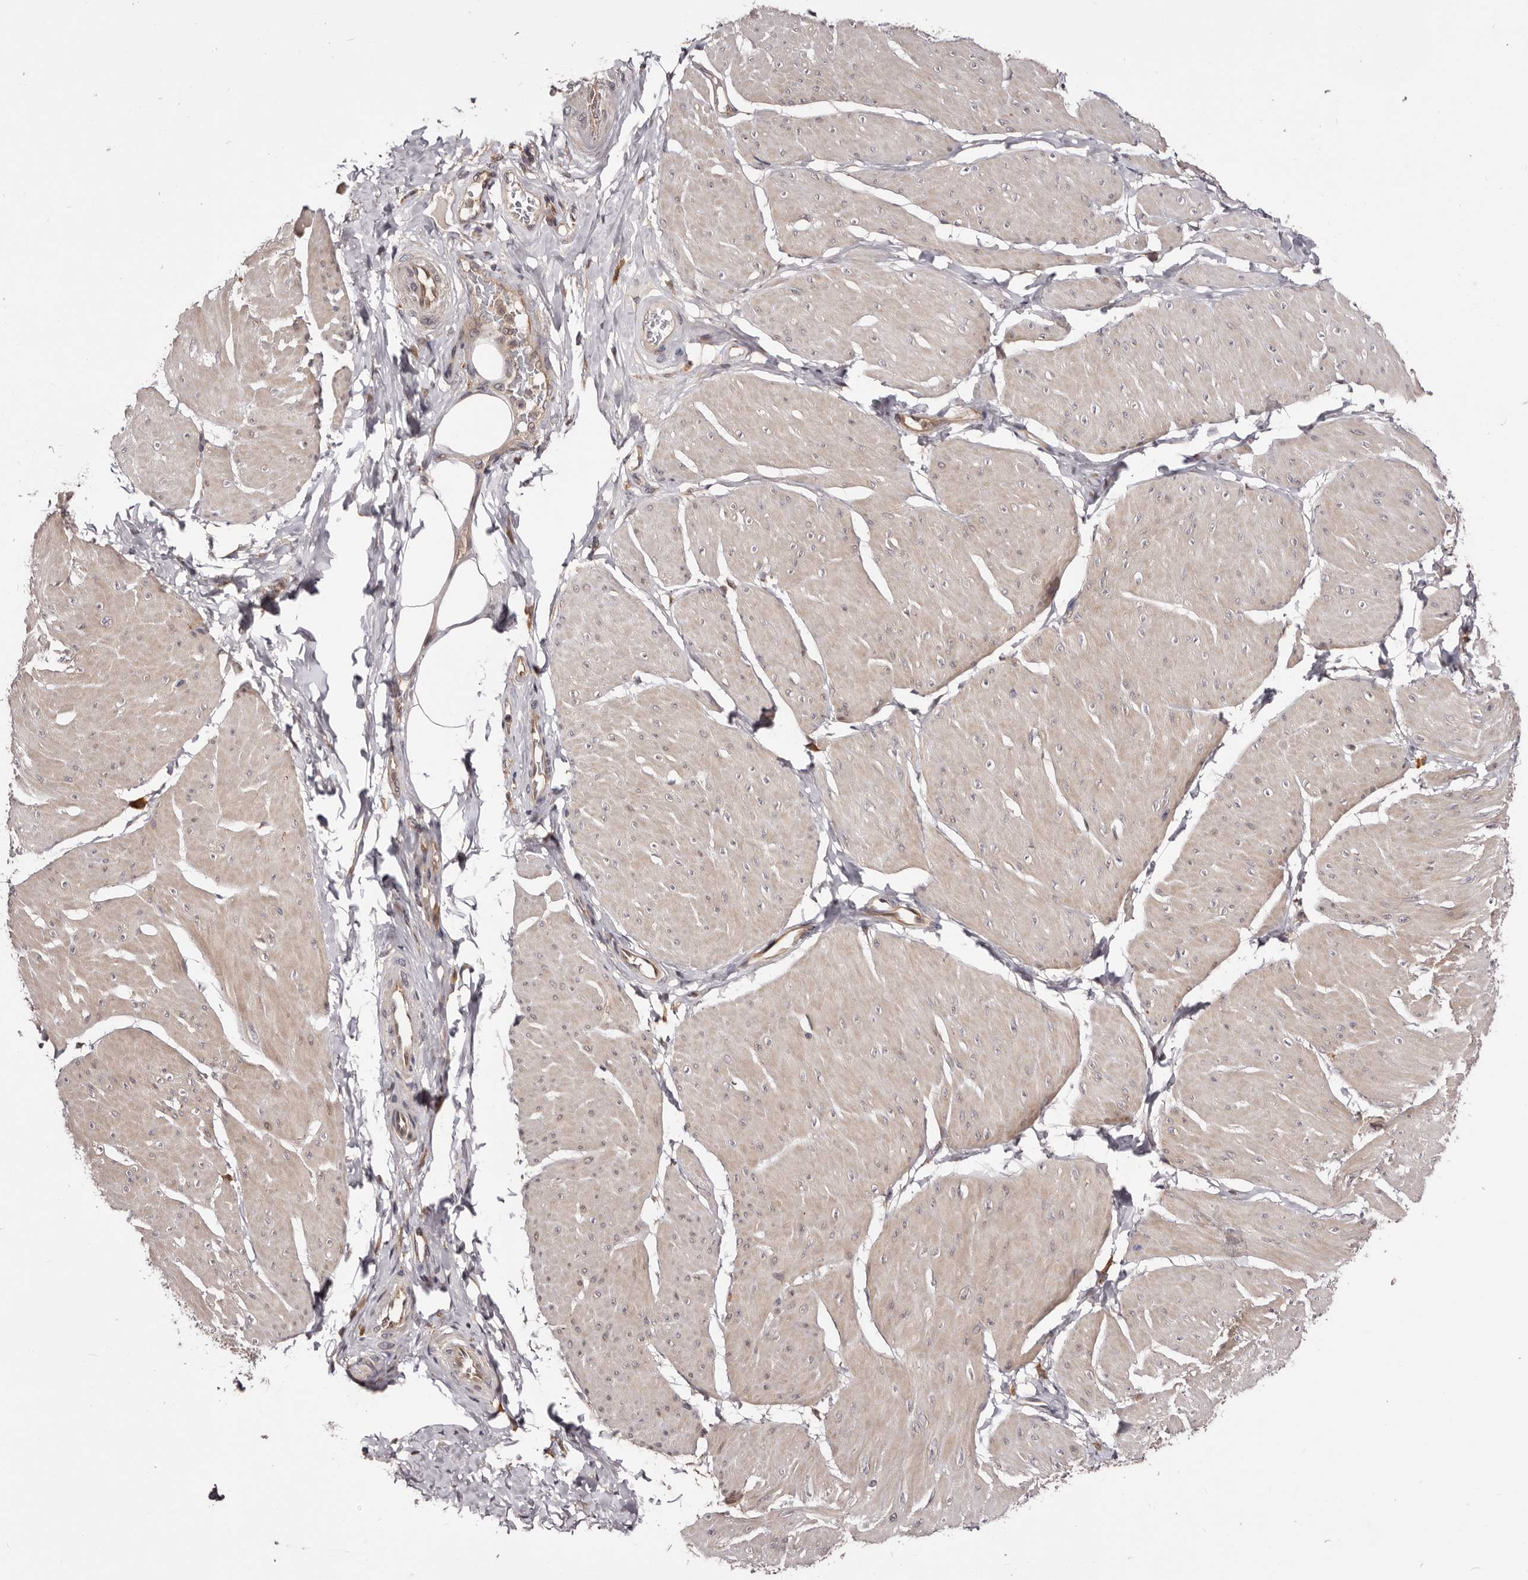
{"staining": {"intensity": "weak", "quantity": "25%-75%", "location": "cytoplasmic/membranous"}, "tissue": "smooth muscle", "cell_type": "Smooth muscle cells", "image_type": "normal", "snomed": [{"axis": "morphology", "description": "Urothelial carcinoma, High grade"}, {"axis": "topography", "description": "Urinary bladder"}], "caption": "Immunohistochemistry (IHC) micrograph of unremarkable smooth muscle: smooth muscle stained using immunohistochemistry (IHC) displays low levels of weak protein expression localized specifically in the cytoplasmic/membranous of smooth muscle cells, appearing as a cytoplasmic/membranous brown color.", "gene": "MDP1", "patient": {"sex": "male", "age": 46}}